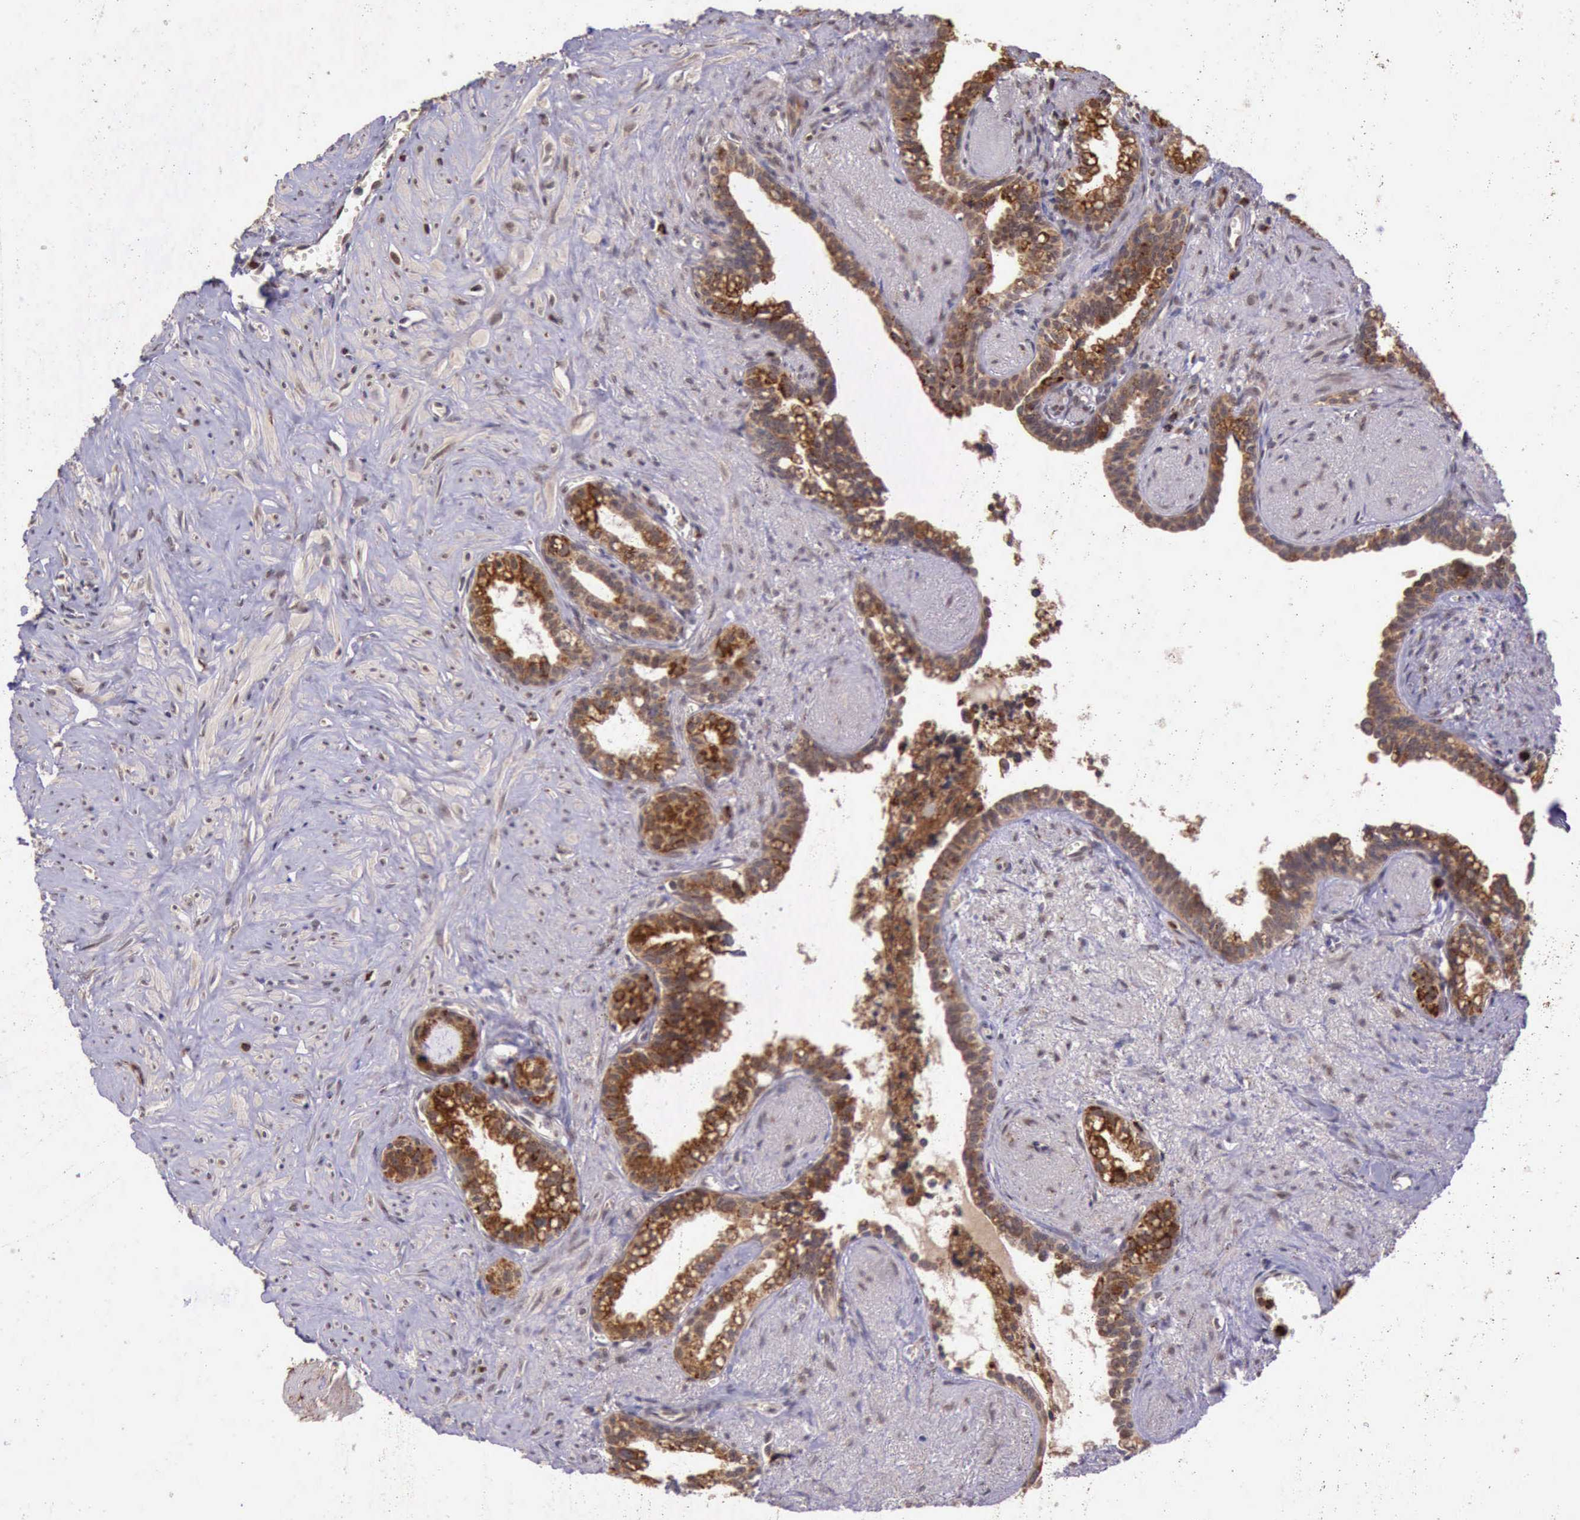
{"staining": {"intensity": "strong", "quantity": ">75%", "location": "cytoplasmic/membranous"}, "tissue": "seminal vesicle", "cell_type": "Glandular cells", "image_type": "normal", "snomed": [{"axis": "morphology", "description": "Normal tissue, NOS"}, {"axis": "topography", "description": "Seminal veicle"}], "caption": "The immunohistochemical stain labels strong cytoplasmic/membranous positivity in glandular cells of unremarkable seminal vesicle. Nuclei are stained in blue.", "gene": "ARMCX3", "patient": {"sex": "male", "age": 60}}